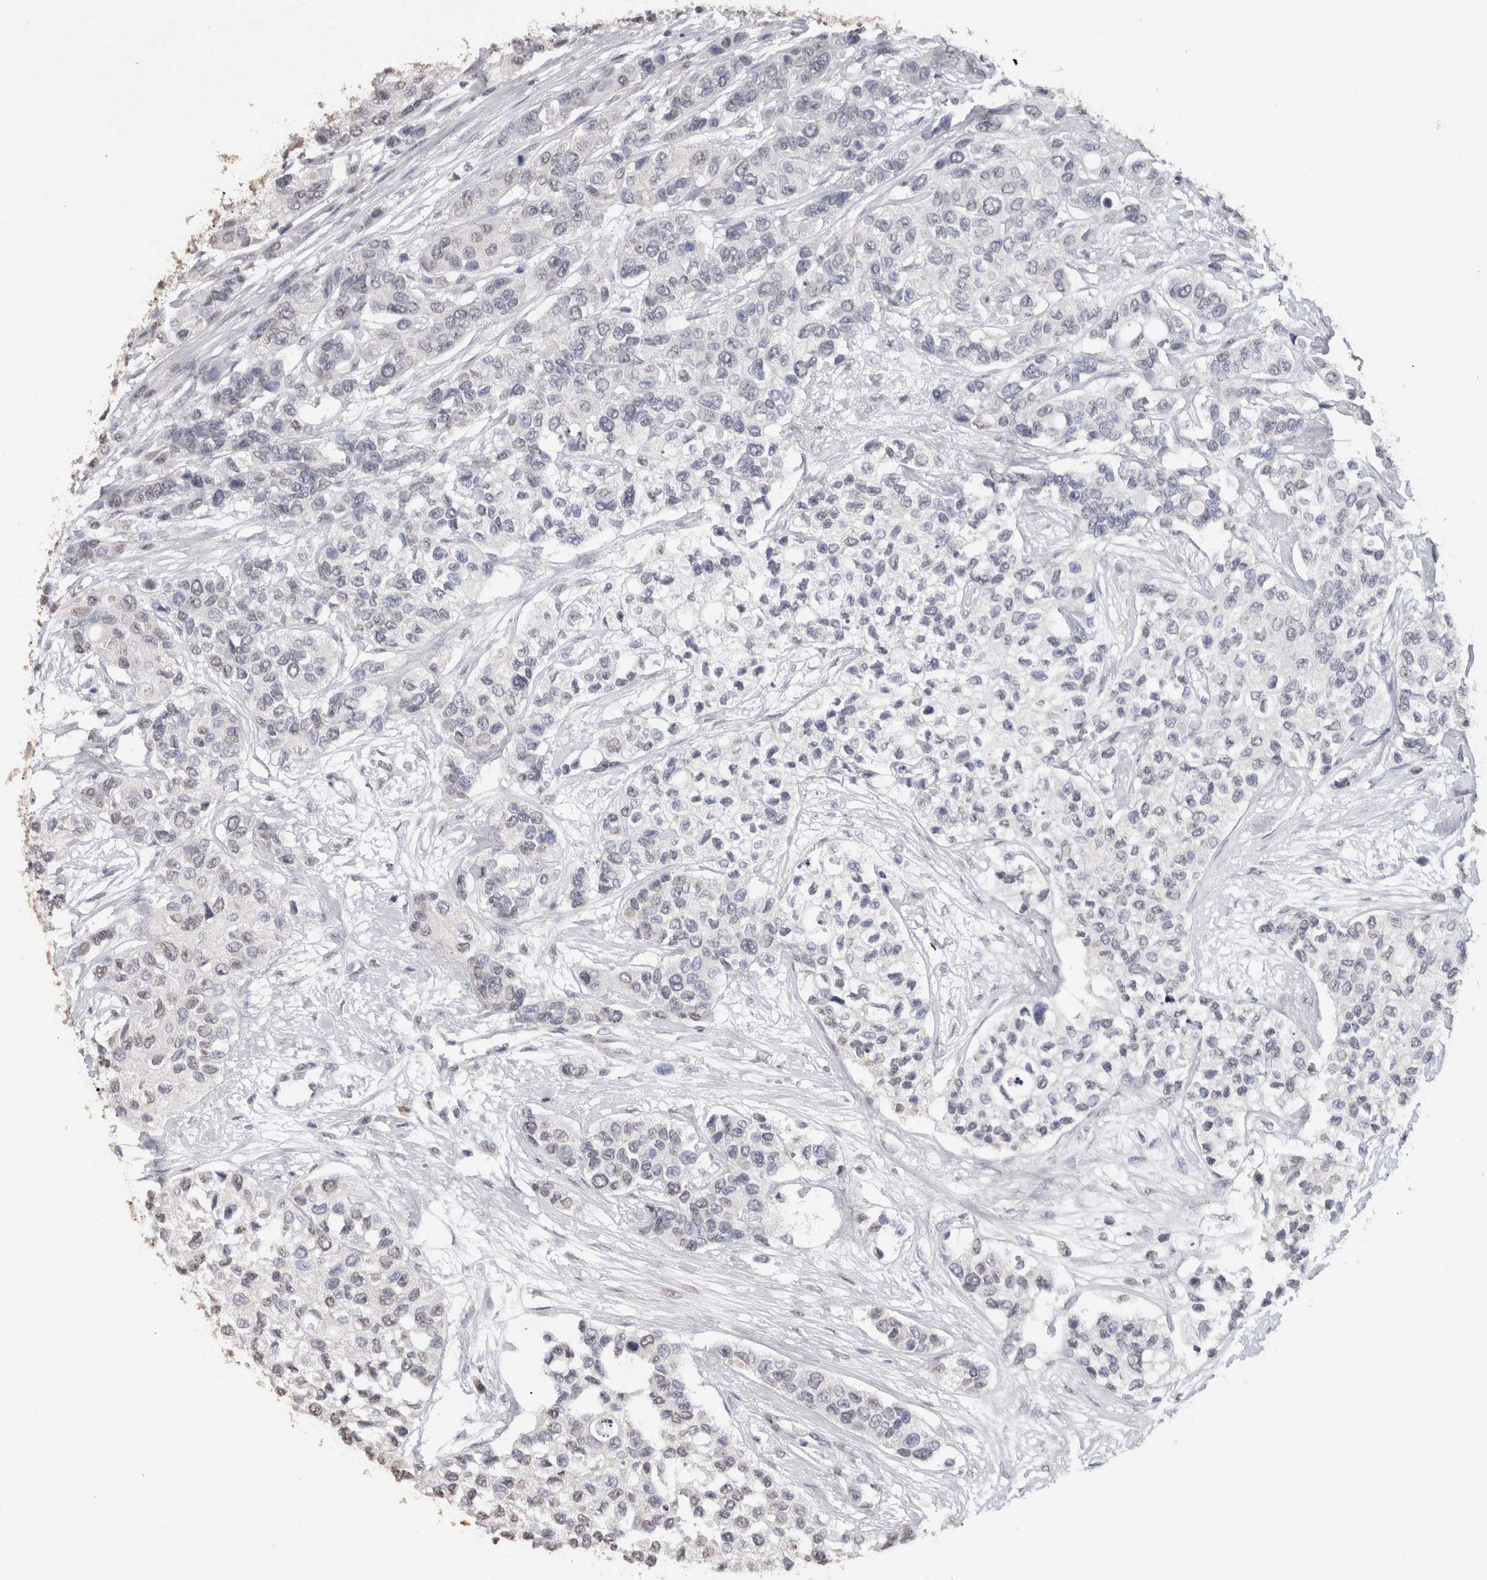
{"staining": {"intensity": "negative", "quantity": "none", "location": "none"}, "tissue": "urothelial cancer", "cell_type": "Tumor cells", "image_type": "cancer", "snomed": [{"axis": "morphology", "description": "Urothelial carcinoma, High grade"}, {"axis": "topography", "description": "Urinary bladder"}], "caption": "A high-resolution histopathology image shows immunohistochemistry (IHC) staining of urothelial cancer, which reveals no significant staining in tumor cells.", "gene": "LGALS2", "patient": {"sex": "female", "age": 56}}